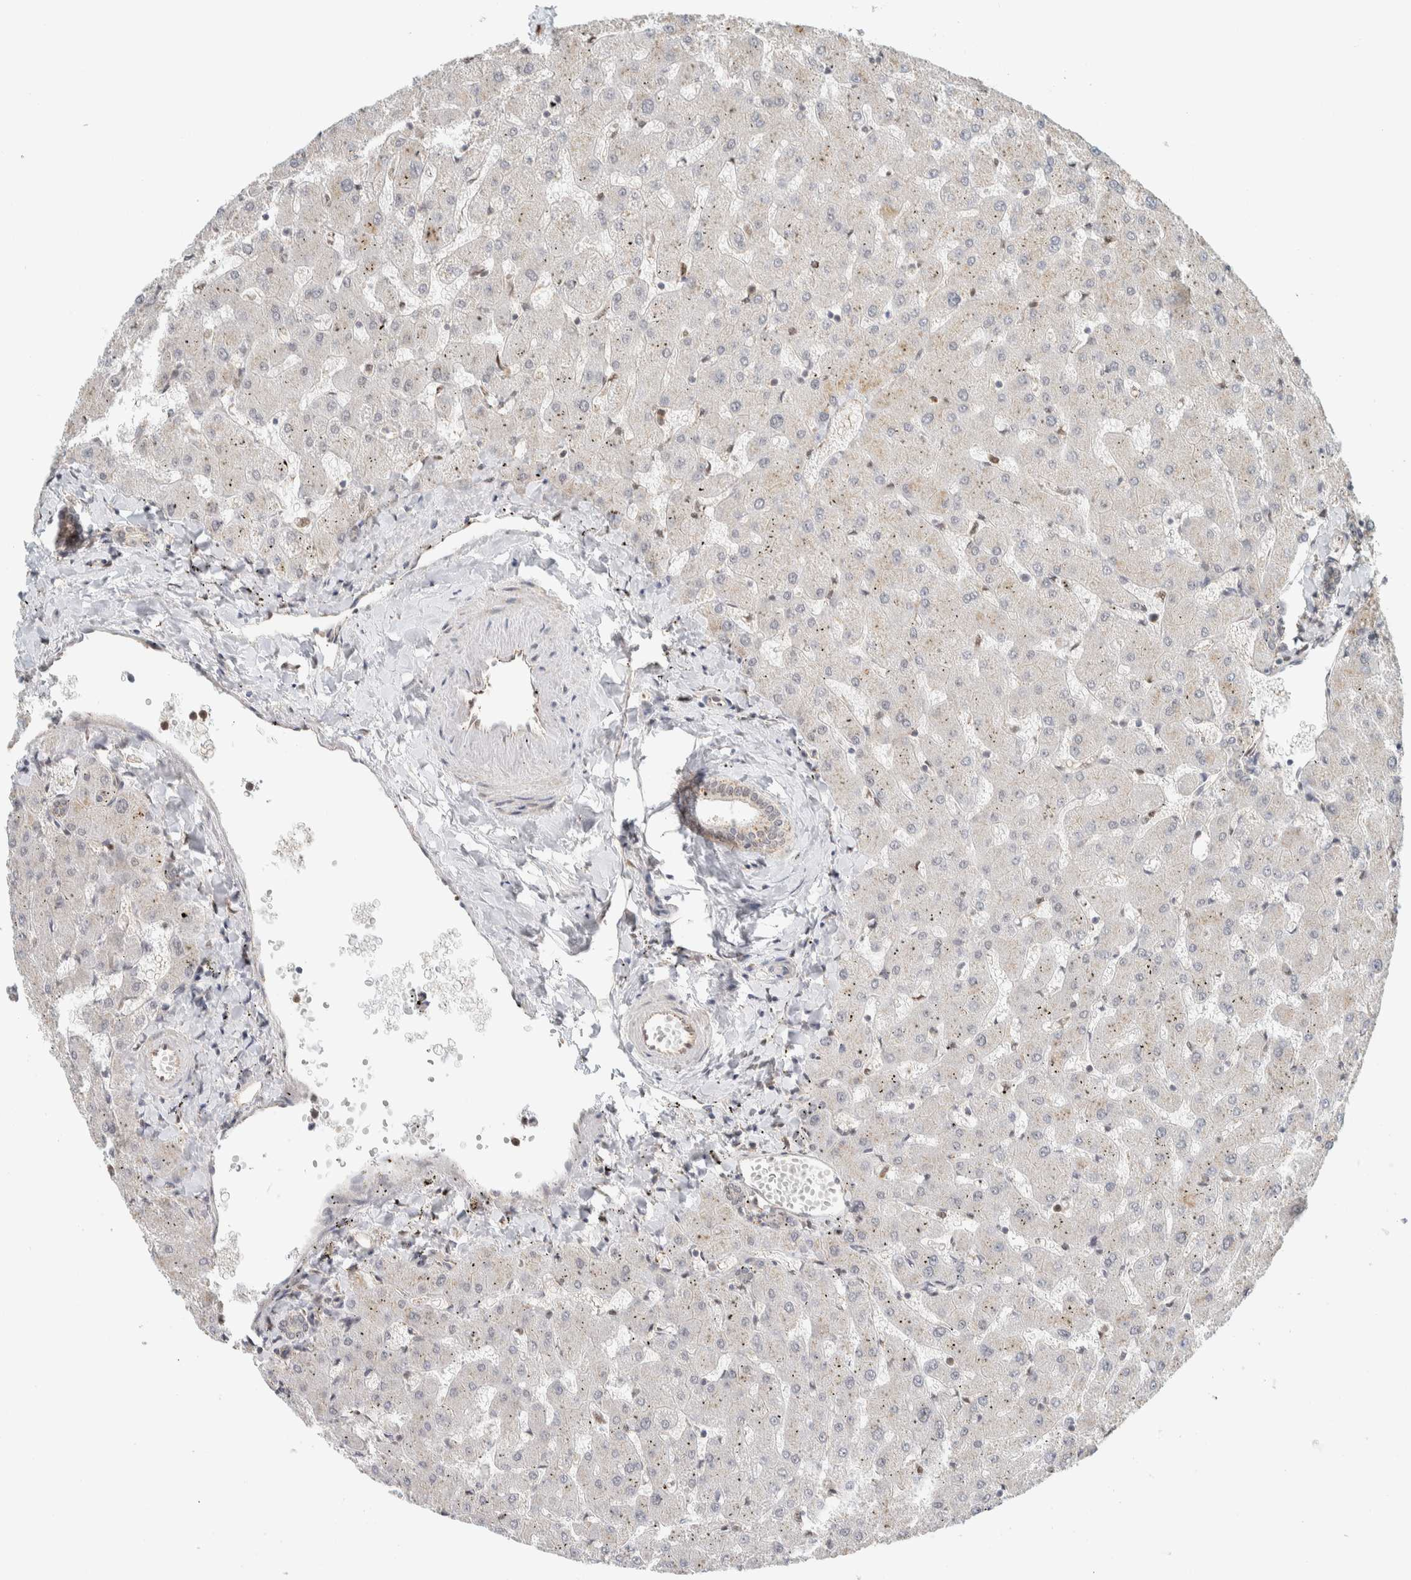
{"staining": {"intensity": "weak", "quantity": "<25%", "location": "cytoplasmic/membranous"}, "tissue": "liver", "cell_type": "Cholangiocytes", "image_type": "normal", "snomed": [{"axis": "morphology", "description": "Normal tissue, NOS"}, {"axis": "topography", "description": "Liver"}], "caption": "Immunohistochemistry histopathology image of normal human liver stained for a protein (brown), which demonstrates no positivity in cholangiocytes. (IHC, brightfield microscopy, high magnification).", "gene": "TFE3", "patient": {"sex": "female", "age": 63}}